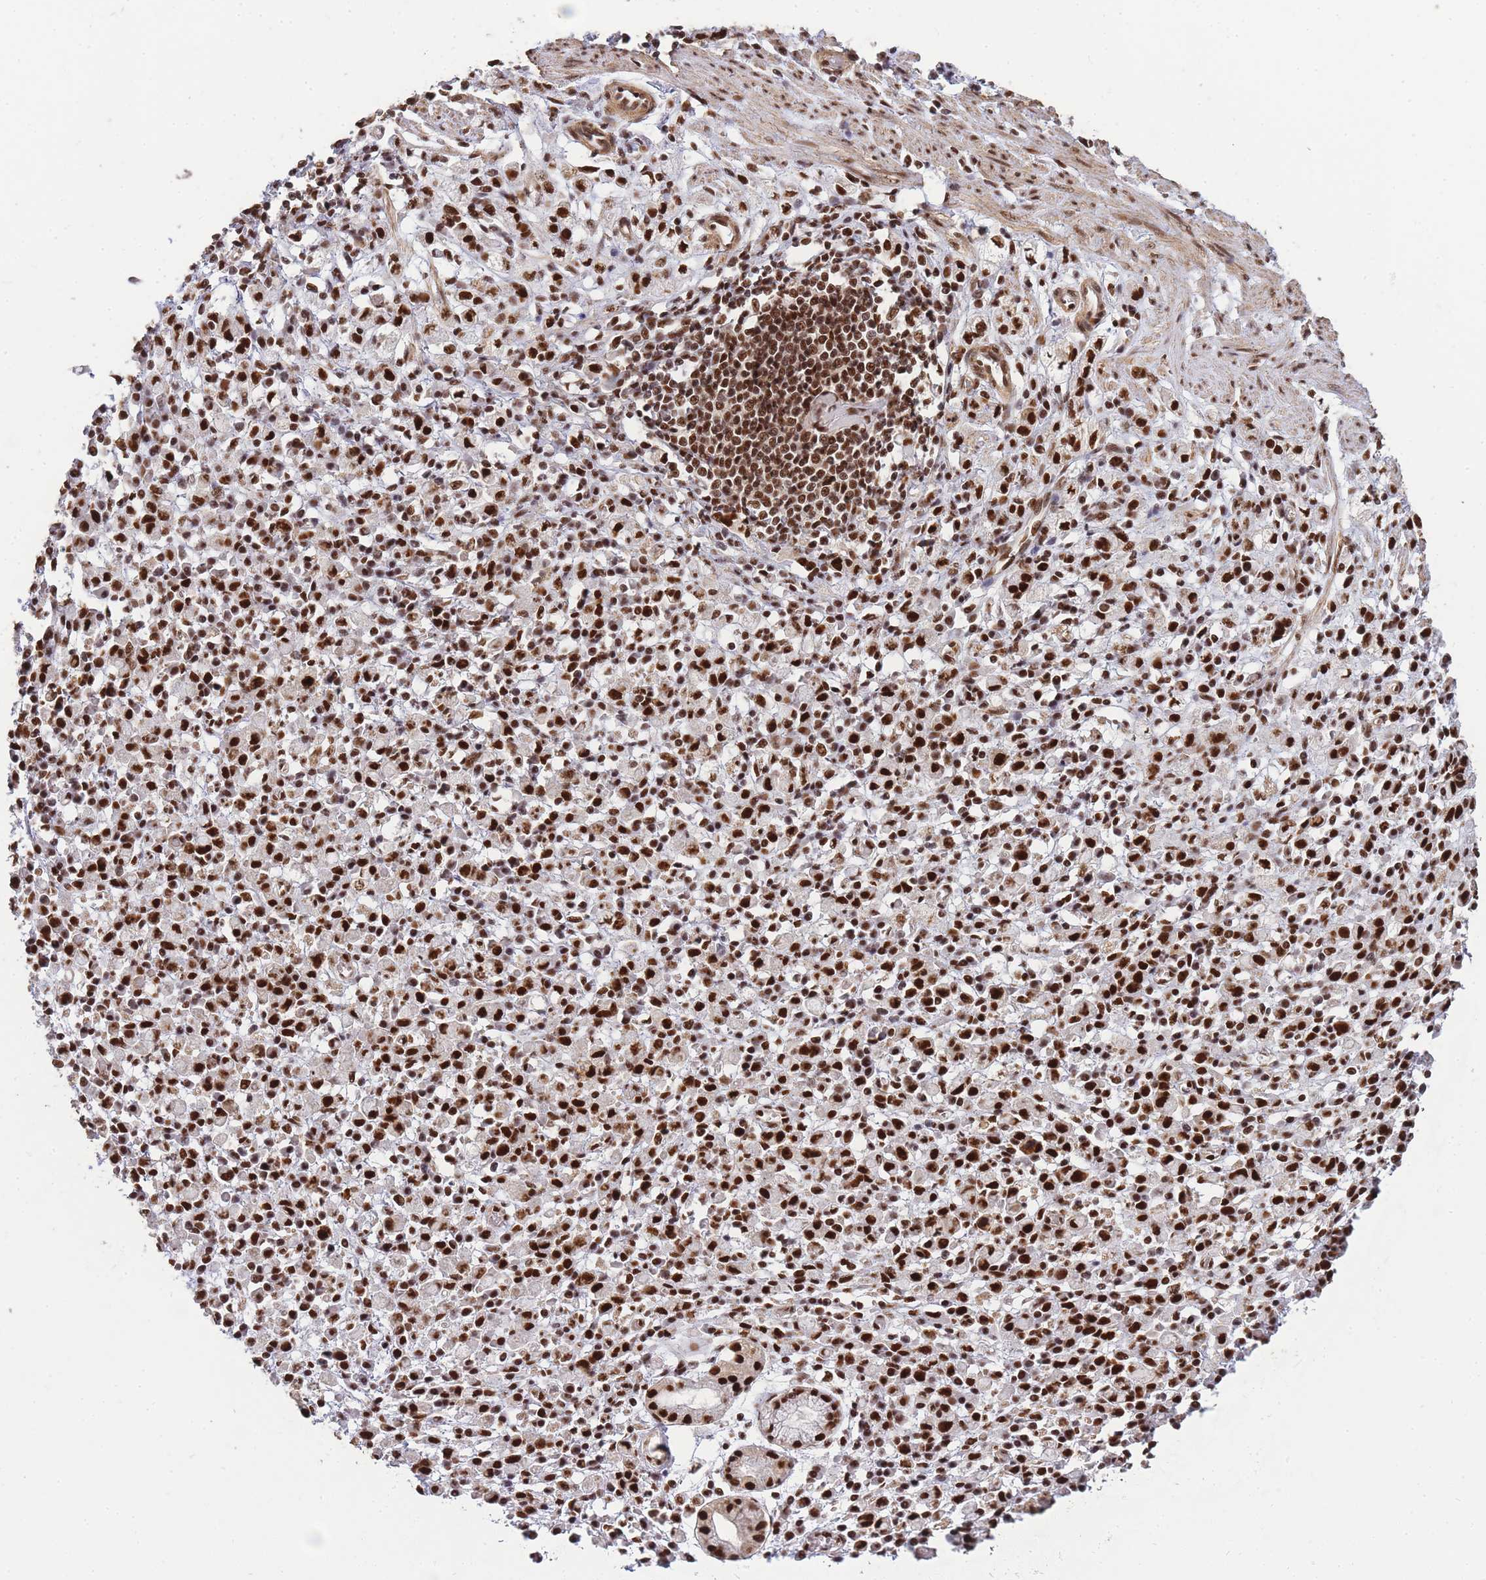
{"staining": {"intensity": "strong", "quantity": ">75%", "location": "nuclear"}, "tissue": "stomach cancer", "cell_type": "Tumor cells", "image_type": "cancer", "snomed": [{"axis": "morphology", "description": "Adenocarcinoma, NOS"}, {"axis": "topography", "description": "Stomach"}], "caption": "High-magnification brightfield microscopy of stomach cancer stained with DAB (brown) and counterstained with hematoxylin (blue). tumor cells exhibit strong nuclear positivity is seen in about>75% of cells.", "gene": "PRKDC", "patient": {"sex": "male", "age": 77}}